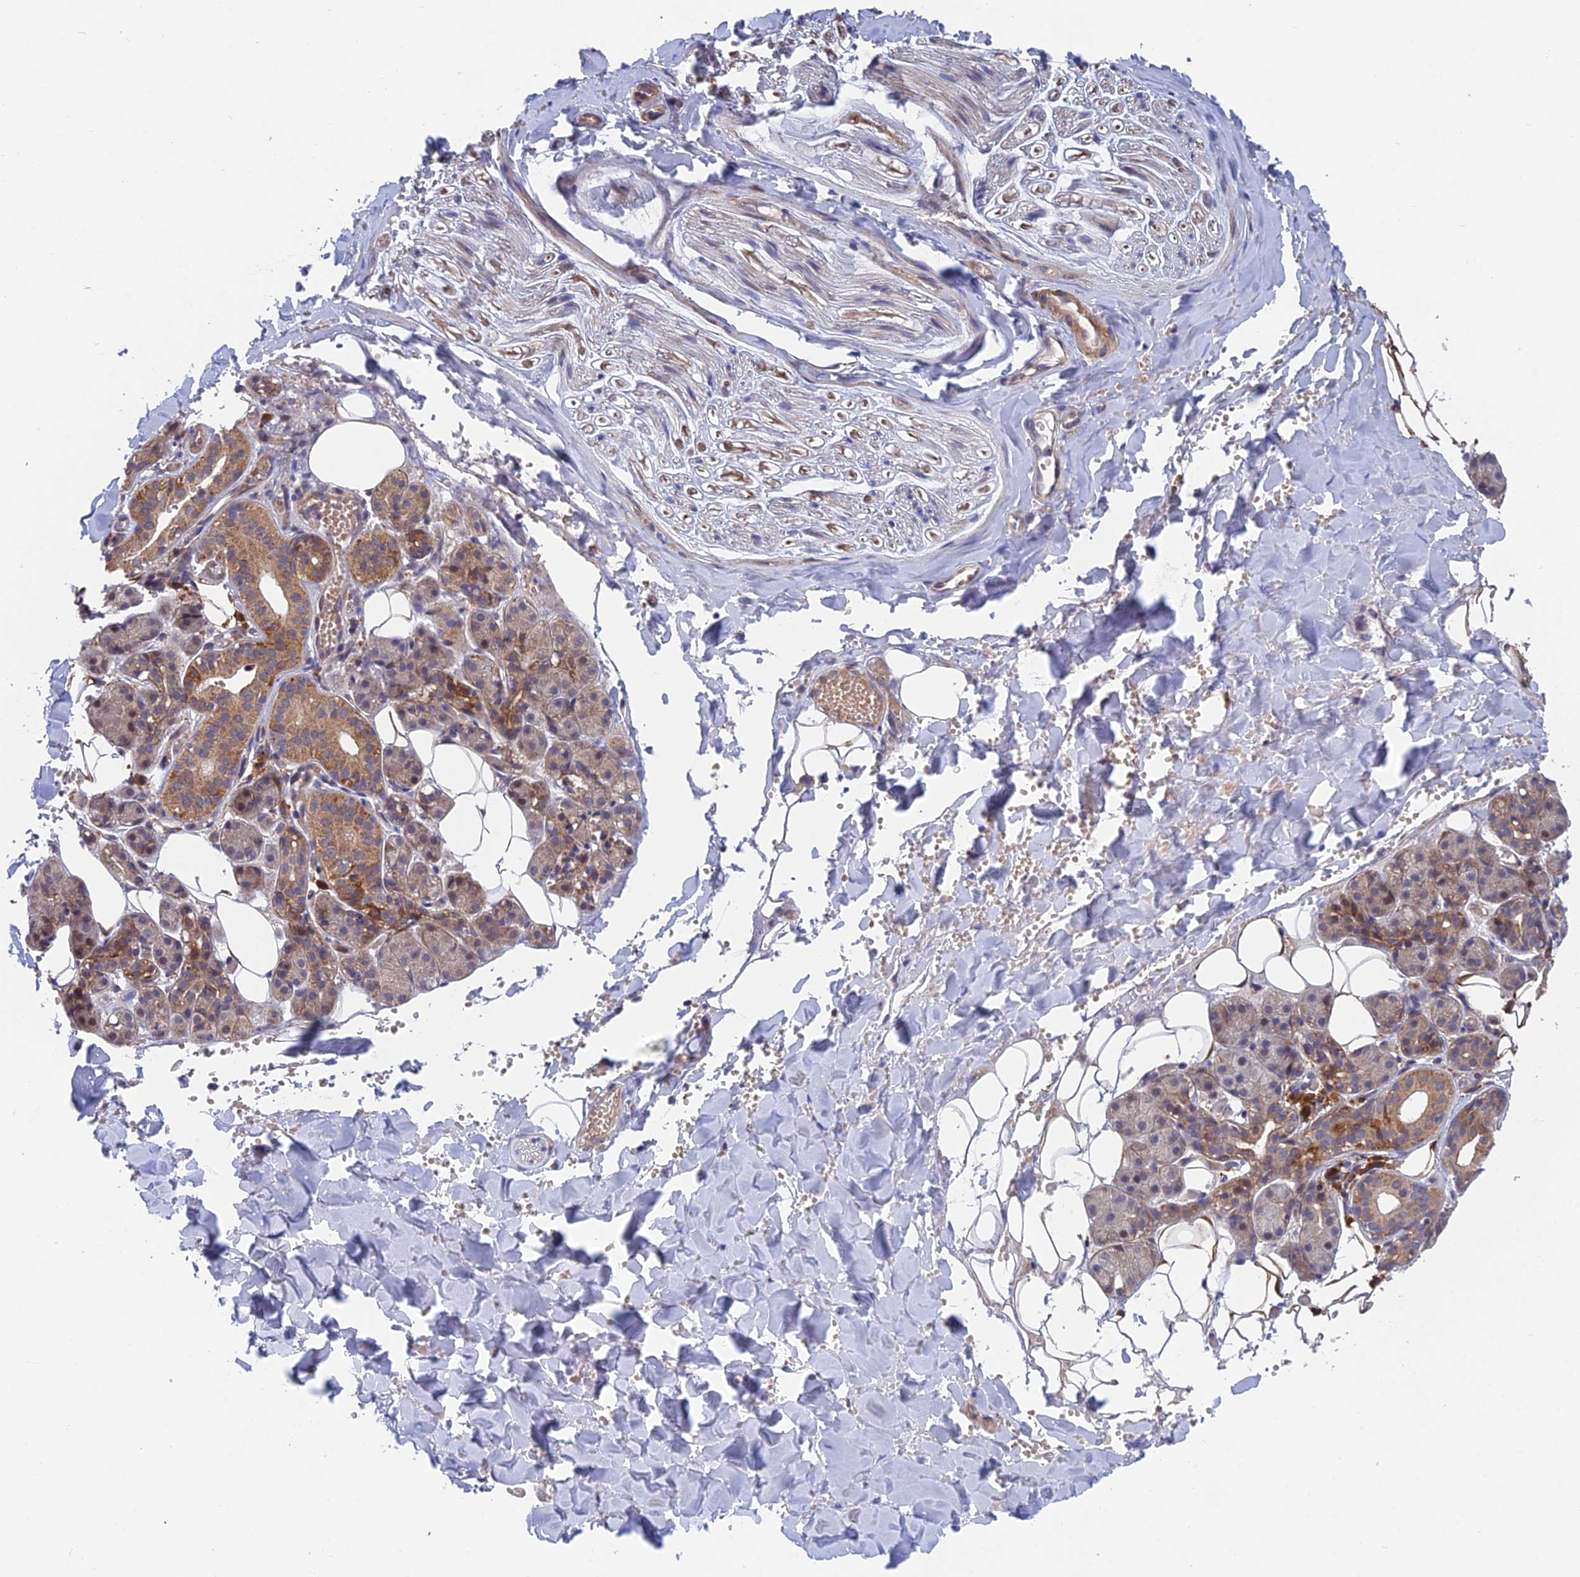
{"staining": {"intensity": "moderate", "quantity": "<25%", "location": "cytoplasmic/membranous"}, "tissue": "salivary gland", "cell_type": "Glandular cells", "image_type": "normal", "snomed": [{"axis": "morphology", "description": "Normal tissue, NOS"}, {"axis": "topography", "description": "Salivary gland"}], "caption": "The photomicrograph reveals staining of normal salivary gland, revealing moderate cytoplasmic/membranous protein staining (brown color) within glandular cells.", "gene": "UROS", "patient": {"sex": "female", "age": 33}}